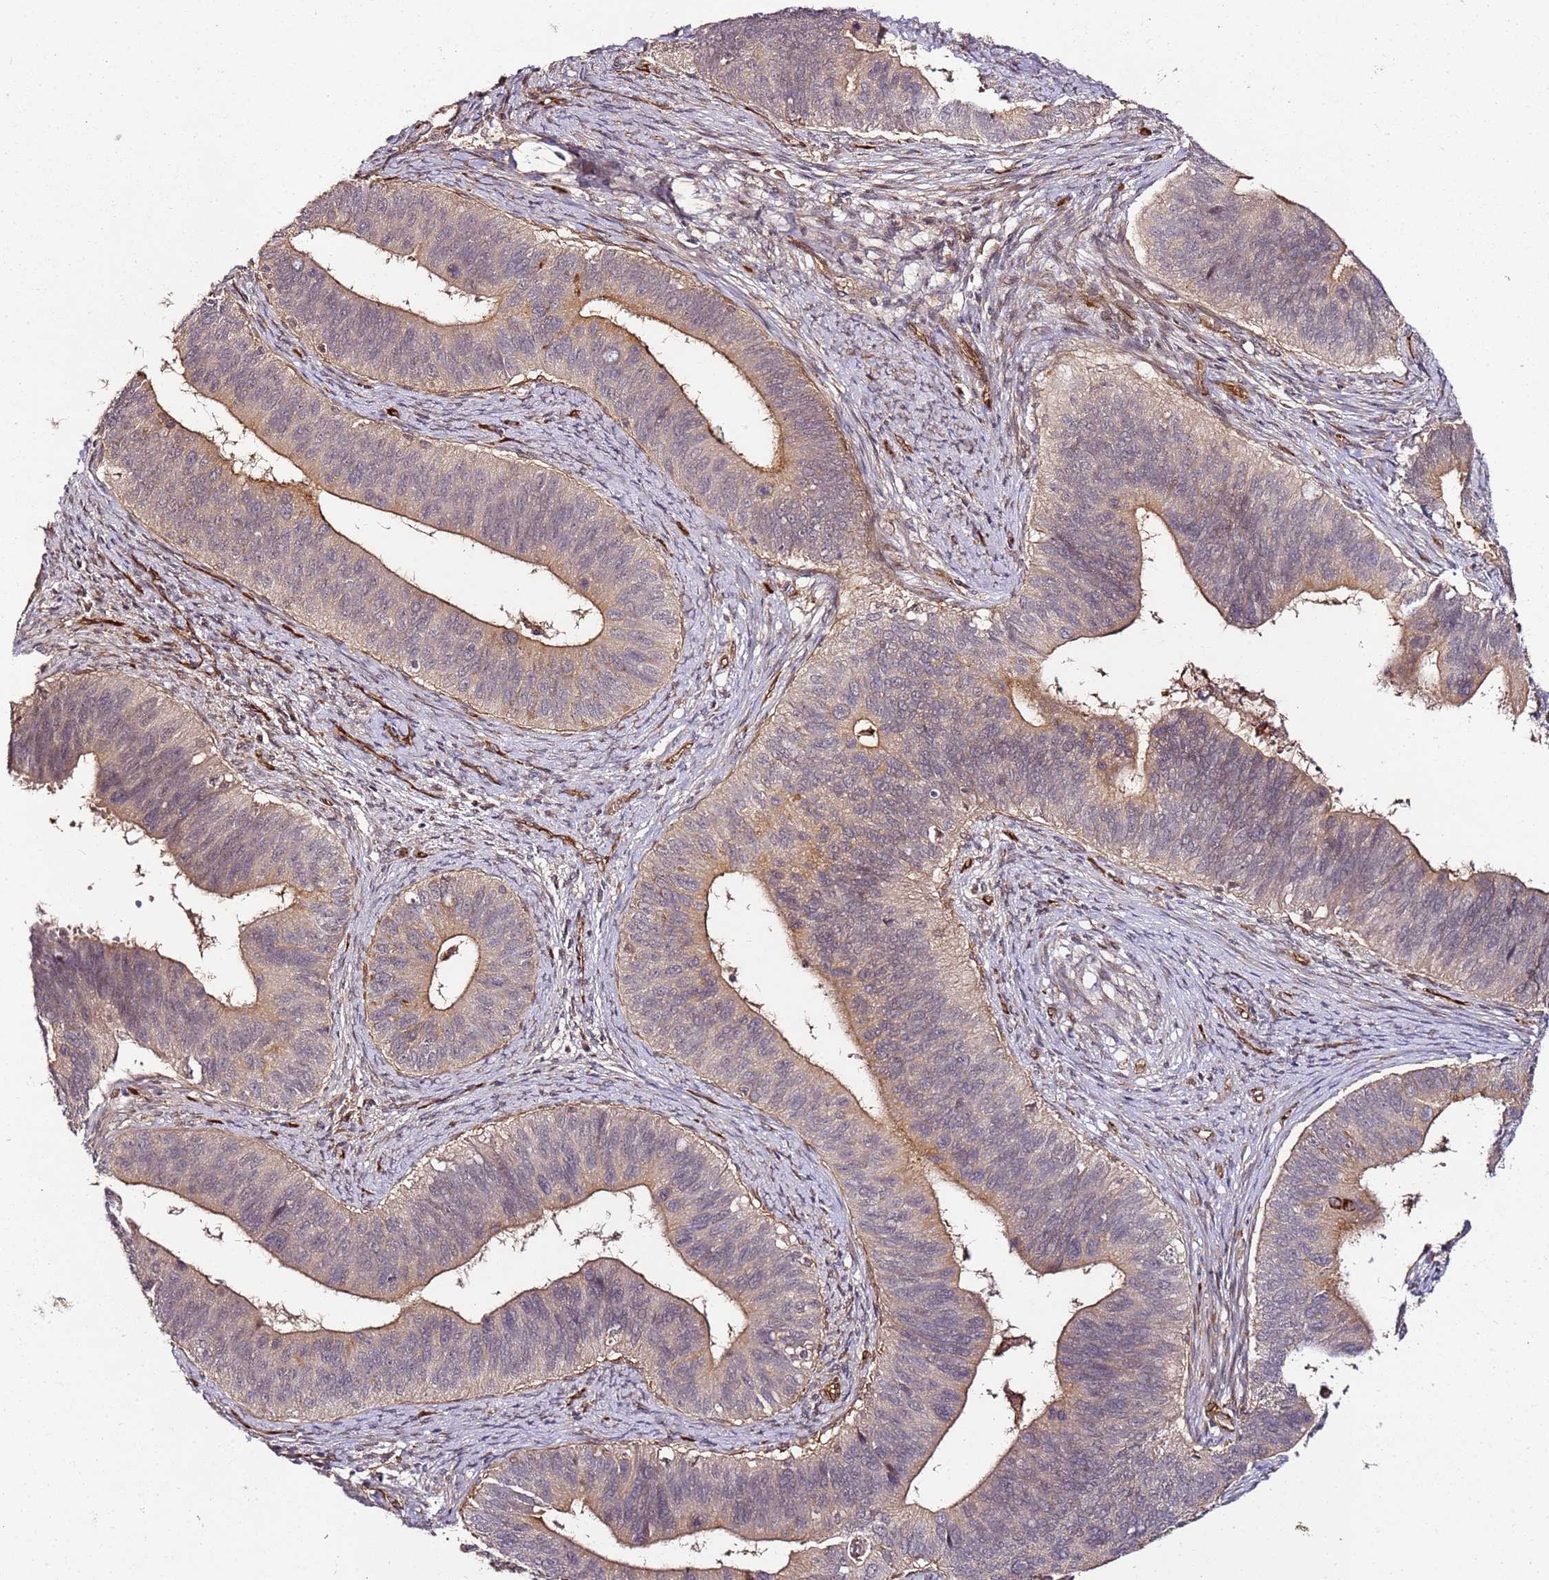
{"staining": {"intensity": "moderate", "quantity": "25%-75%", "location": "cytoplasmic/membranous"}, "tissue": "cervical cancer", "cell_type": "Tumor cells", "image_type": "cancer", "snomed": [{"axis": "morphology", "description": "Adenocarcinoma, NOS"}, {"axis": "topography", "description": "Cervix"}], "caption": "Immunohistochemistry of cervical cancer (adenocarcinoma) demonstrates medium levels of moderate cytoplasmic/membranous expression in approximately 25%-75% of tumor cells. The protein is stained brown, and the nuclei are stained in blue (DAB (3,3'-diaminobenzidine) IHC with brightfield microscopy, high magnification).", "gene": "CCNYL1", "patient": {"sex": "female", "age": 42}}